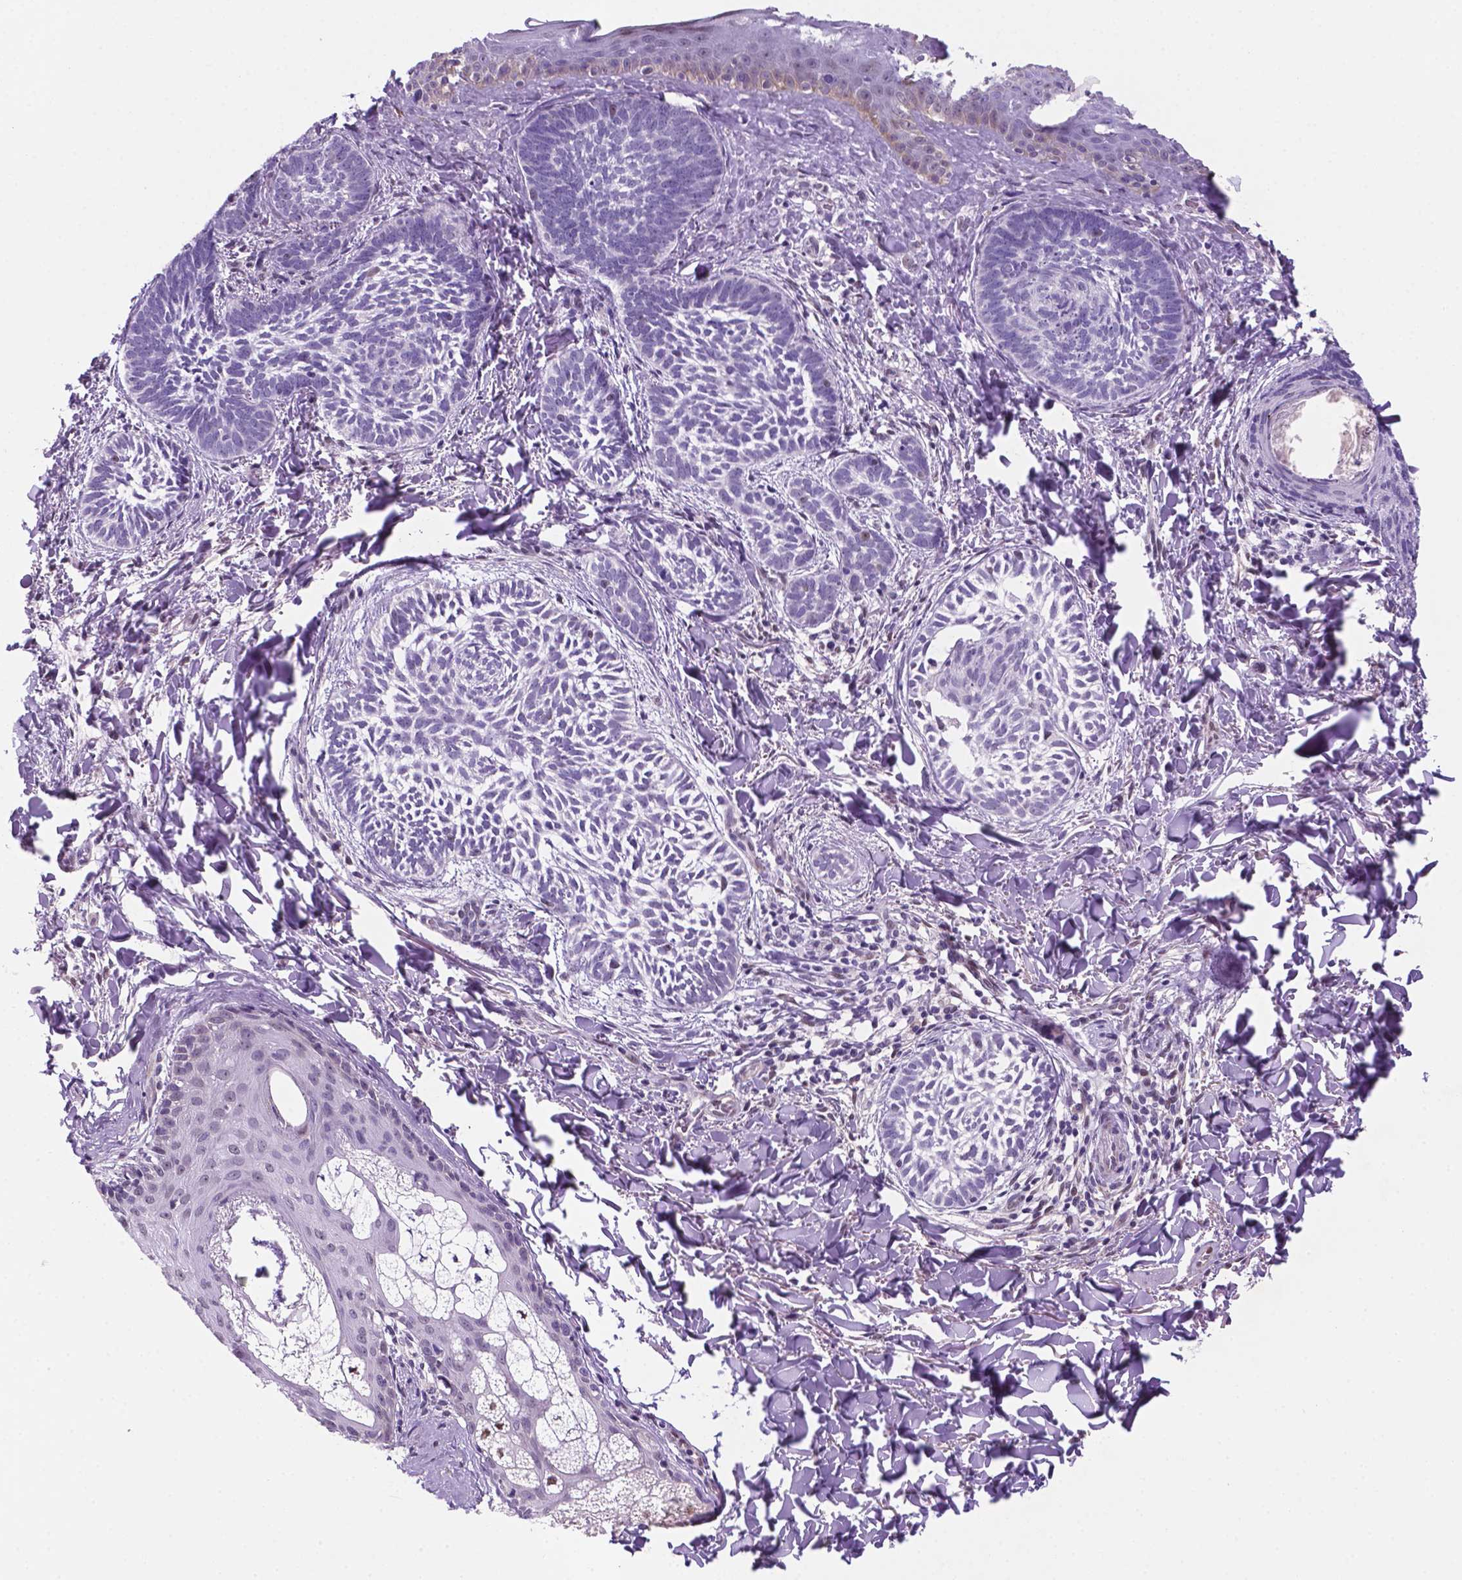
{"staining": {"intensity": "negative", "quantity": "none", "location": "none"}, "tissue": "skin cancer", "cell_type": "Tumor cells", "image_type": "cancer", "snomed": [{"axis": "morphology", "description": "Normal tissue, NOS"}, {"axis": "morphology", "description": "Basal cell carcinoma"}, {"axis": "topography", "description": "Skin"}], "caption": "High magnification brightfield microscopy of basal cell carcinoma (skin) stained with DAB (brown) and counterstained with hematoxylin (blue): tumor cells show no significant expression.", "gene": "C18orf21", "patient": {"sex": "male", "age": 46}}